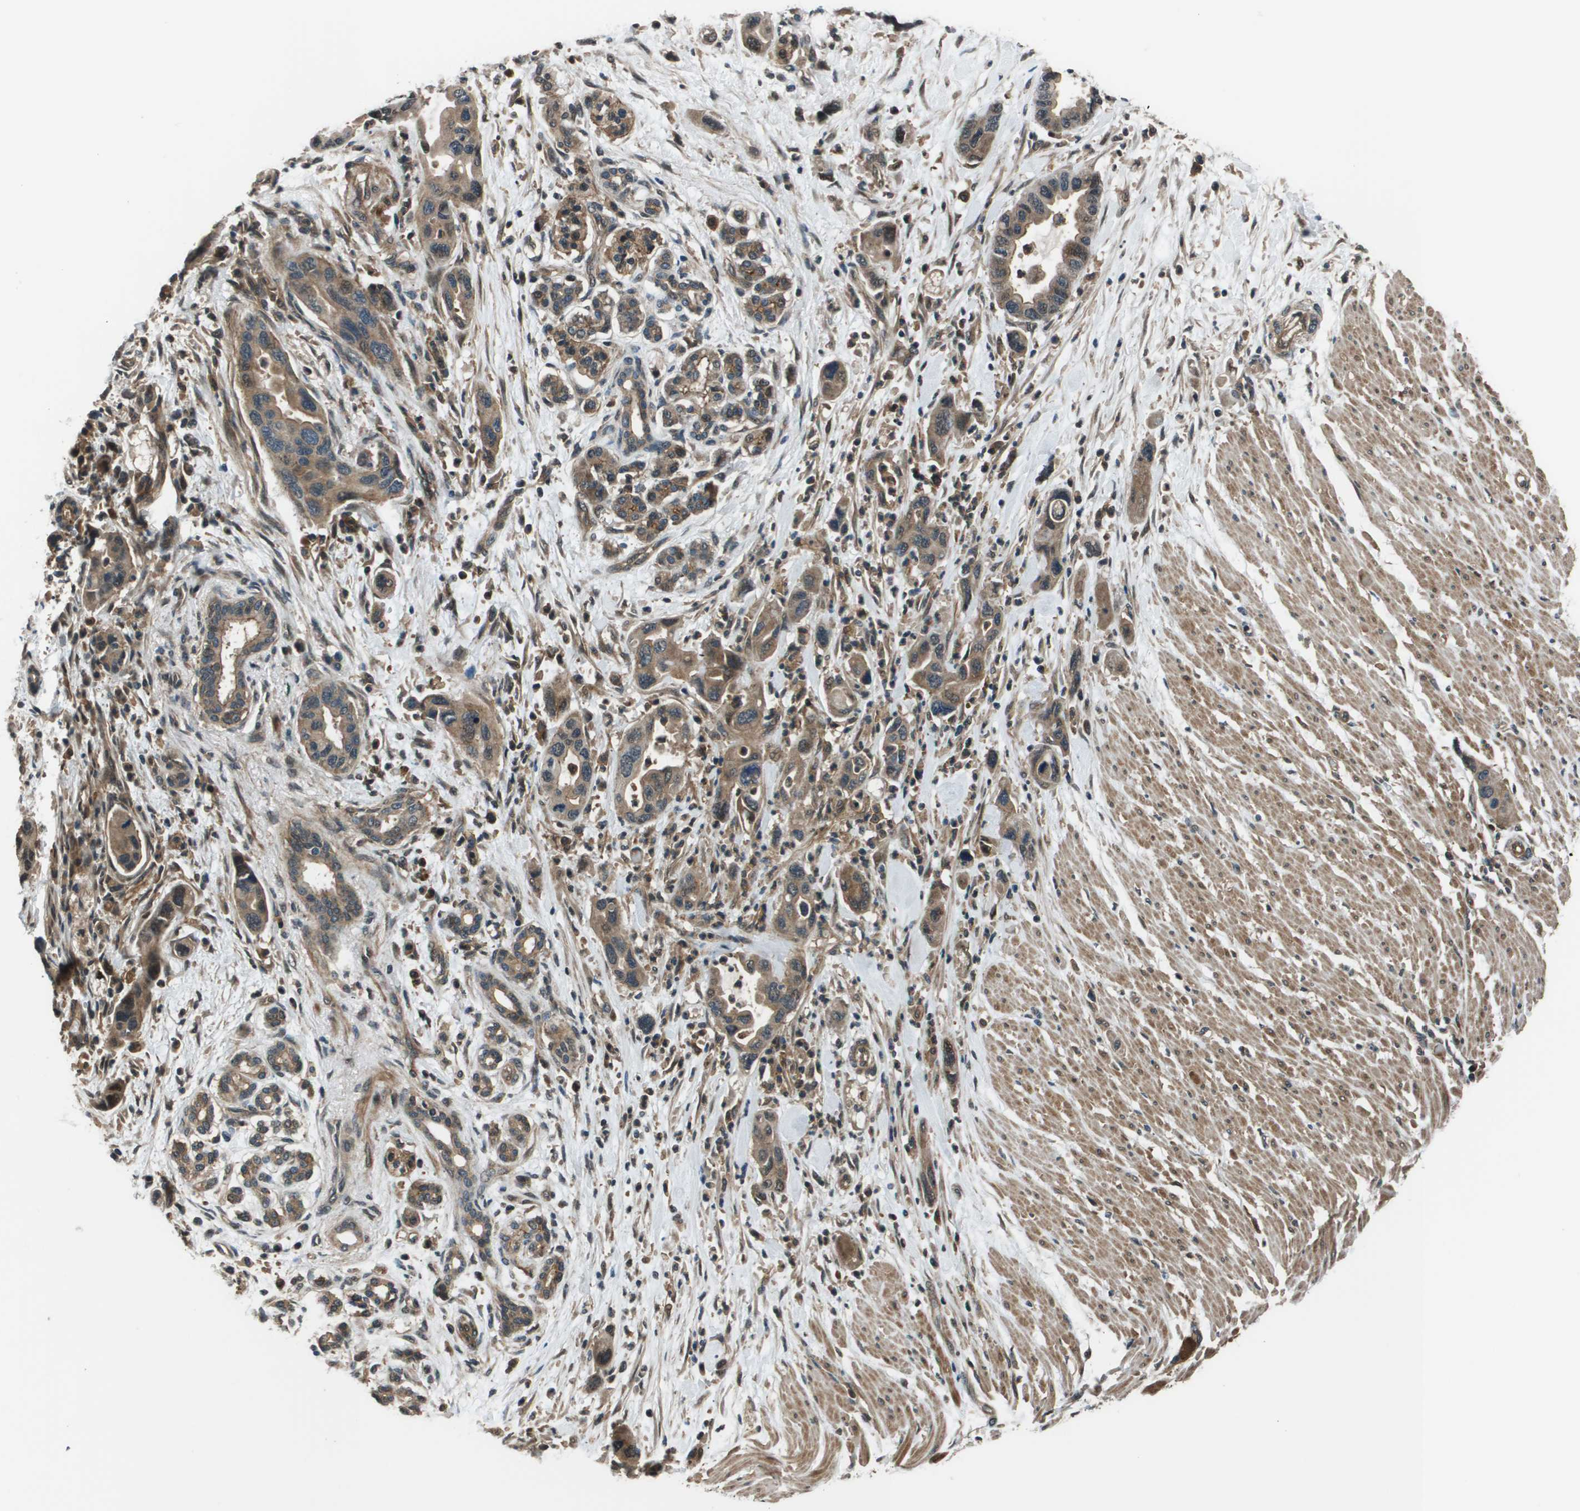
{"staining": {"intensity": "moderate", "quantity": ">75%", "location": "cytoplasmic/membranous,nuclear"}, "tissue": "pancreatic cancer", "cell_type": "Tumor cells", "image_type": "cancer", "snomed": [{"axis": "morphology", "description": "Normal tissue, NOS"}, {"axis": "morphology", "description": "Adenocarcinoma, NOS"}, {"axis": "topography", "description": "Pancreas"}], "caption": "Moderate cytoplasmic/membranous and nuclear protein expression is appreciated in approximately >75% of tumor cells in pancreatic cancer (adenocarcinoma).", "gene": "ARHGEF11", "patient": {"sex": "female", "age": 71}}